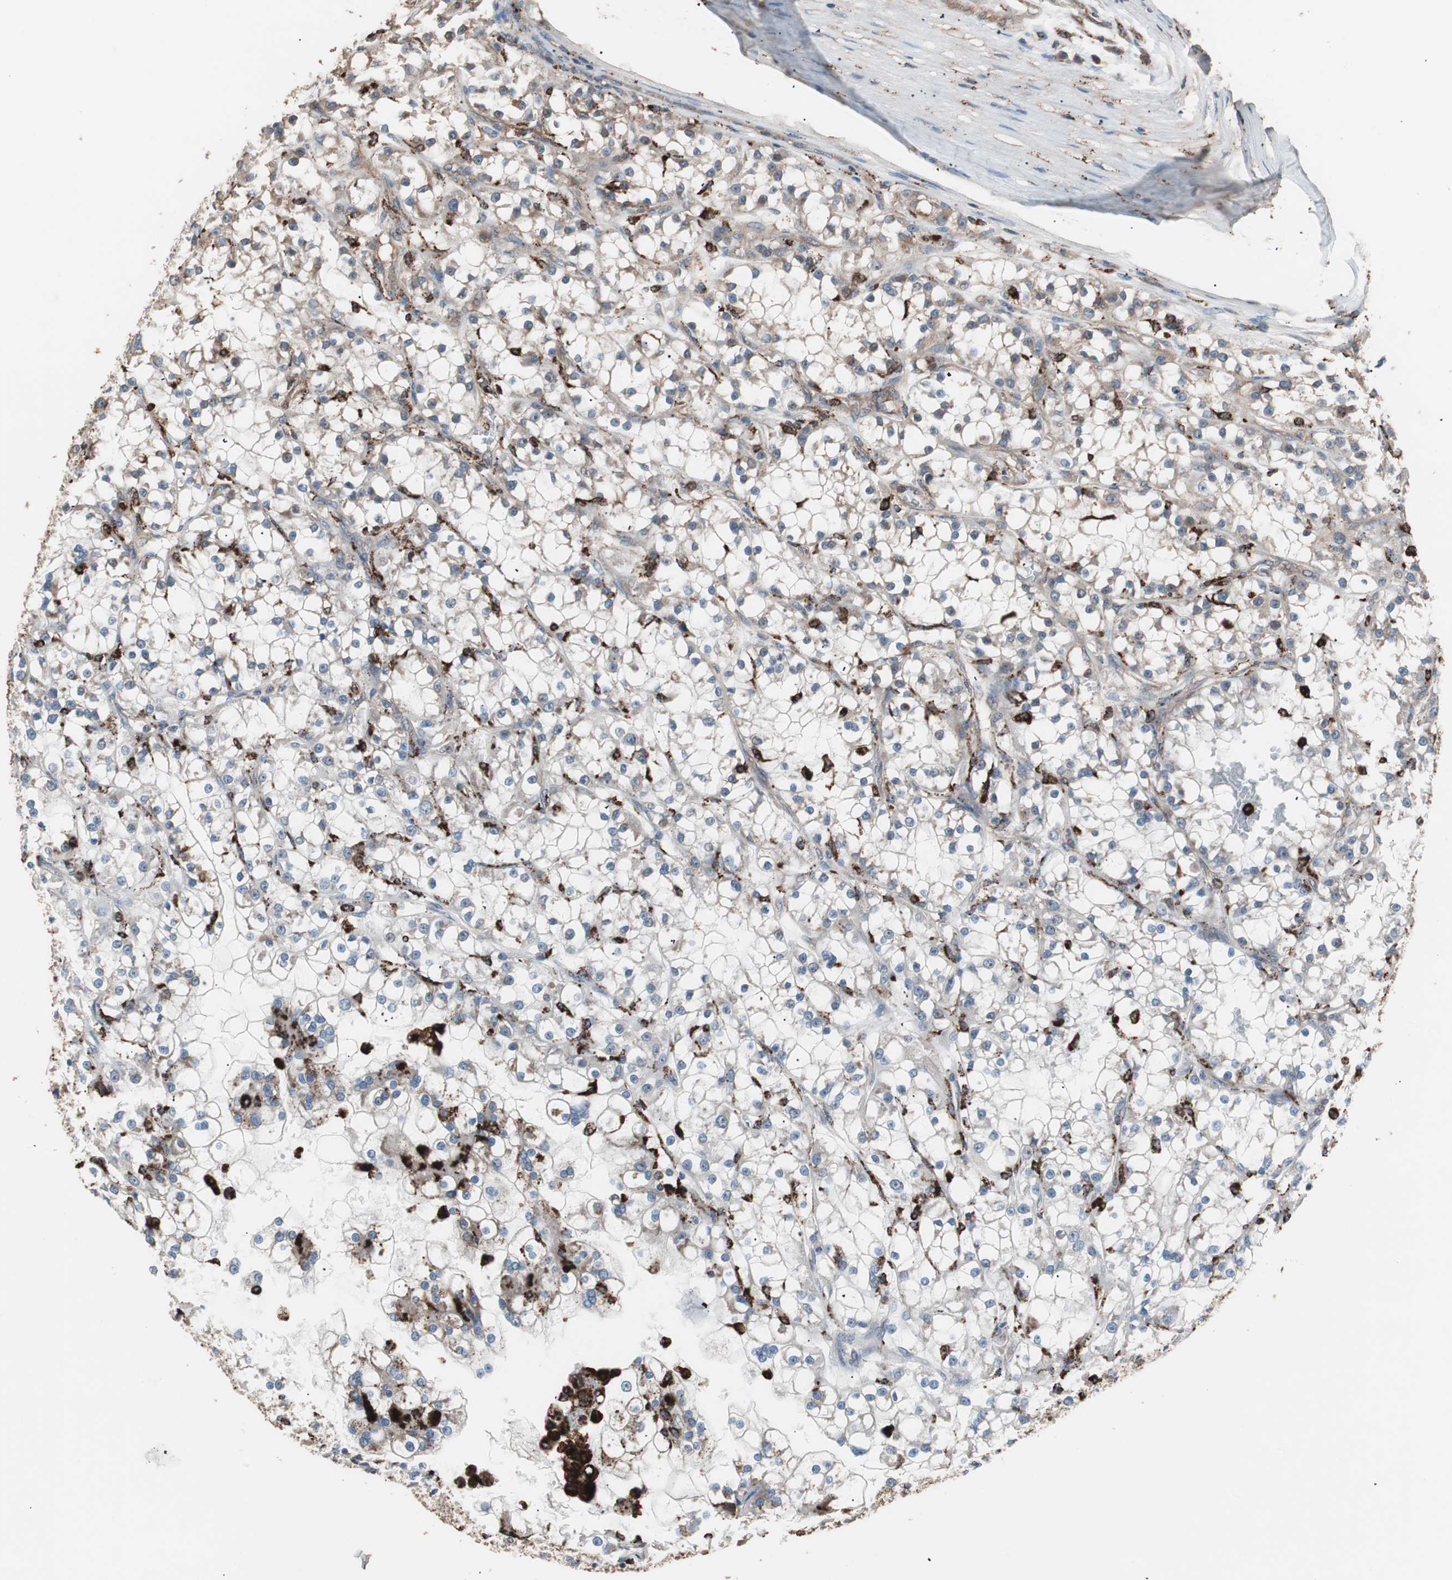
{"staining": {"intensity": "negative", "quantity": "none", "location": "none"}, "tissue": "renal cancer", "cell_type": "Tumor cells", "image_type": "cancer", "snomed": [{"axis": "morphology", "description": "Adenocarcinoma, NOS"}, {"axis": "topography", "description": "Kidney"}], "caption": "Renal cancer (adenocarcinoma) was stained to show a protein in brown. There is no significant expression in tumor cells. (Stains: DAB (3,3'-diaminobenzidine) immunohistochemistry (IHC) with hematoxylin counter stain, Microscopy: brightfield microscopy at high magnification).", "gene": "CCT3", "patient": {"sex": "female", "age": 52}}